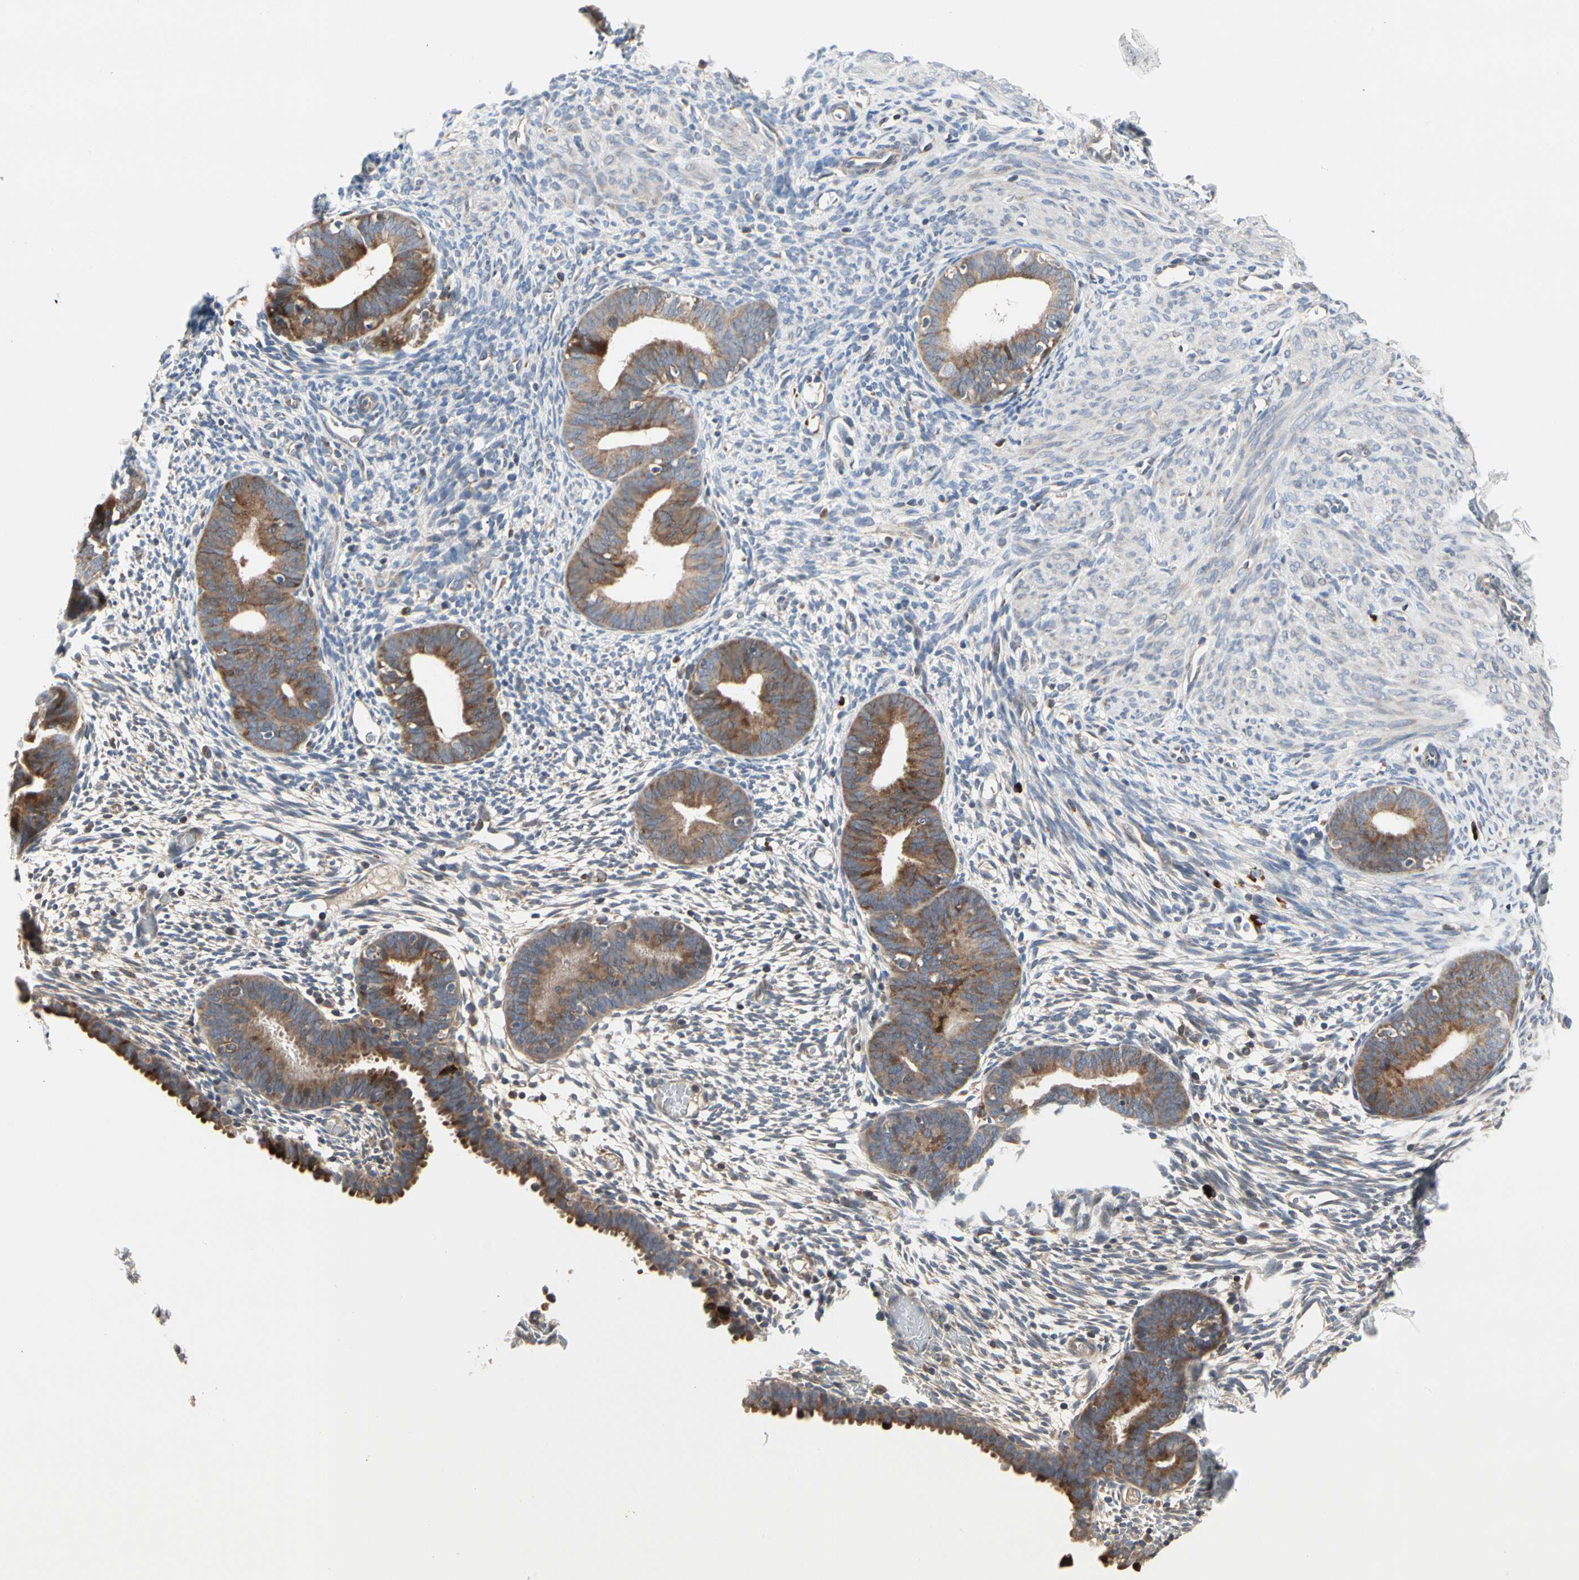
{"staining": {"intensity": "negative", "quantity": "none", "location": "none"}, "tissue": "endometrium", "cell_type": "Cells in endometrial stroma", "image_type": "normal", "snomed": [{"axis": "morphology", "description": "Normal tissue, NOS"}, {"axis": "morphology", "description": "Atrophy, NOS"}, {"axis": "topography", "description": "Uterus"}, {"axis": "topography", "description": "Endometrium"}], "caption": "Normal endometrium was stained to show a protein in brown. There is no significant expression in cells in endometrial stroma. (DAB (3,3'-diaminobenzidine) IHC with hematoxylin counter stain).", "gene": "MMEL1", "patient": {"sex": "female", "age": 68}}